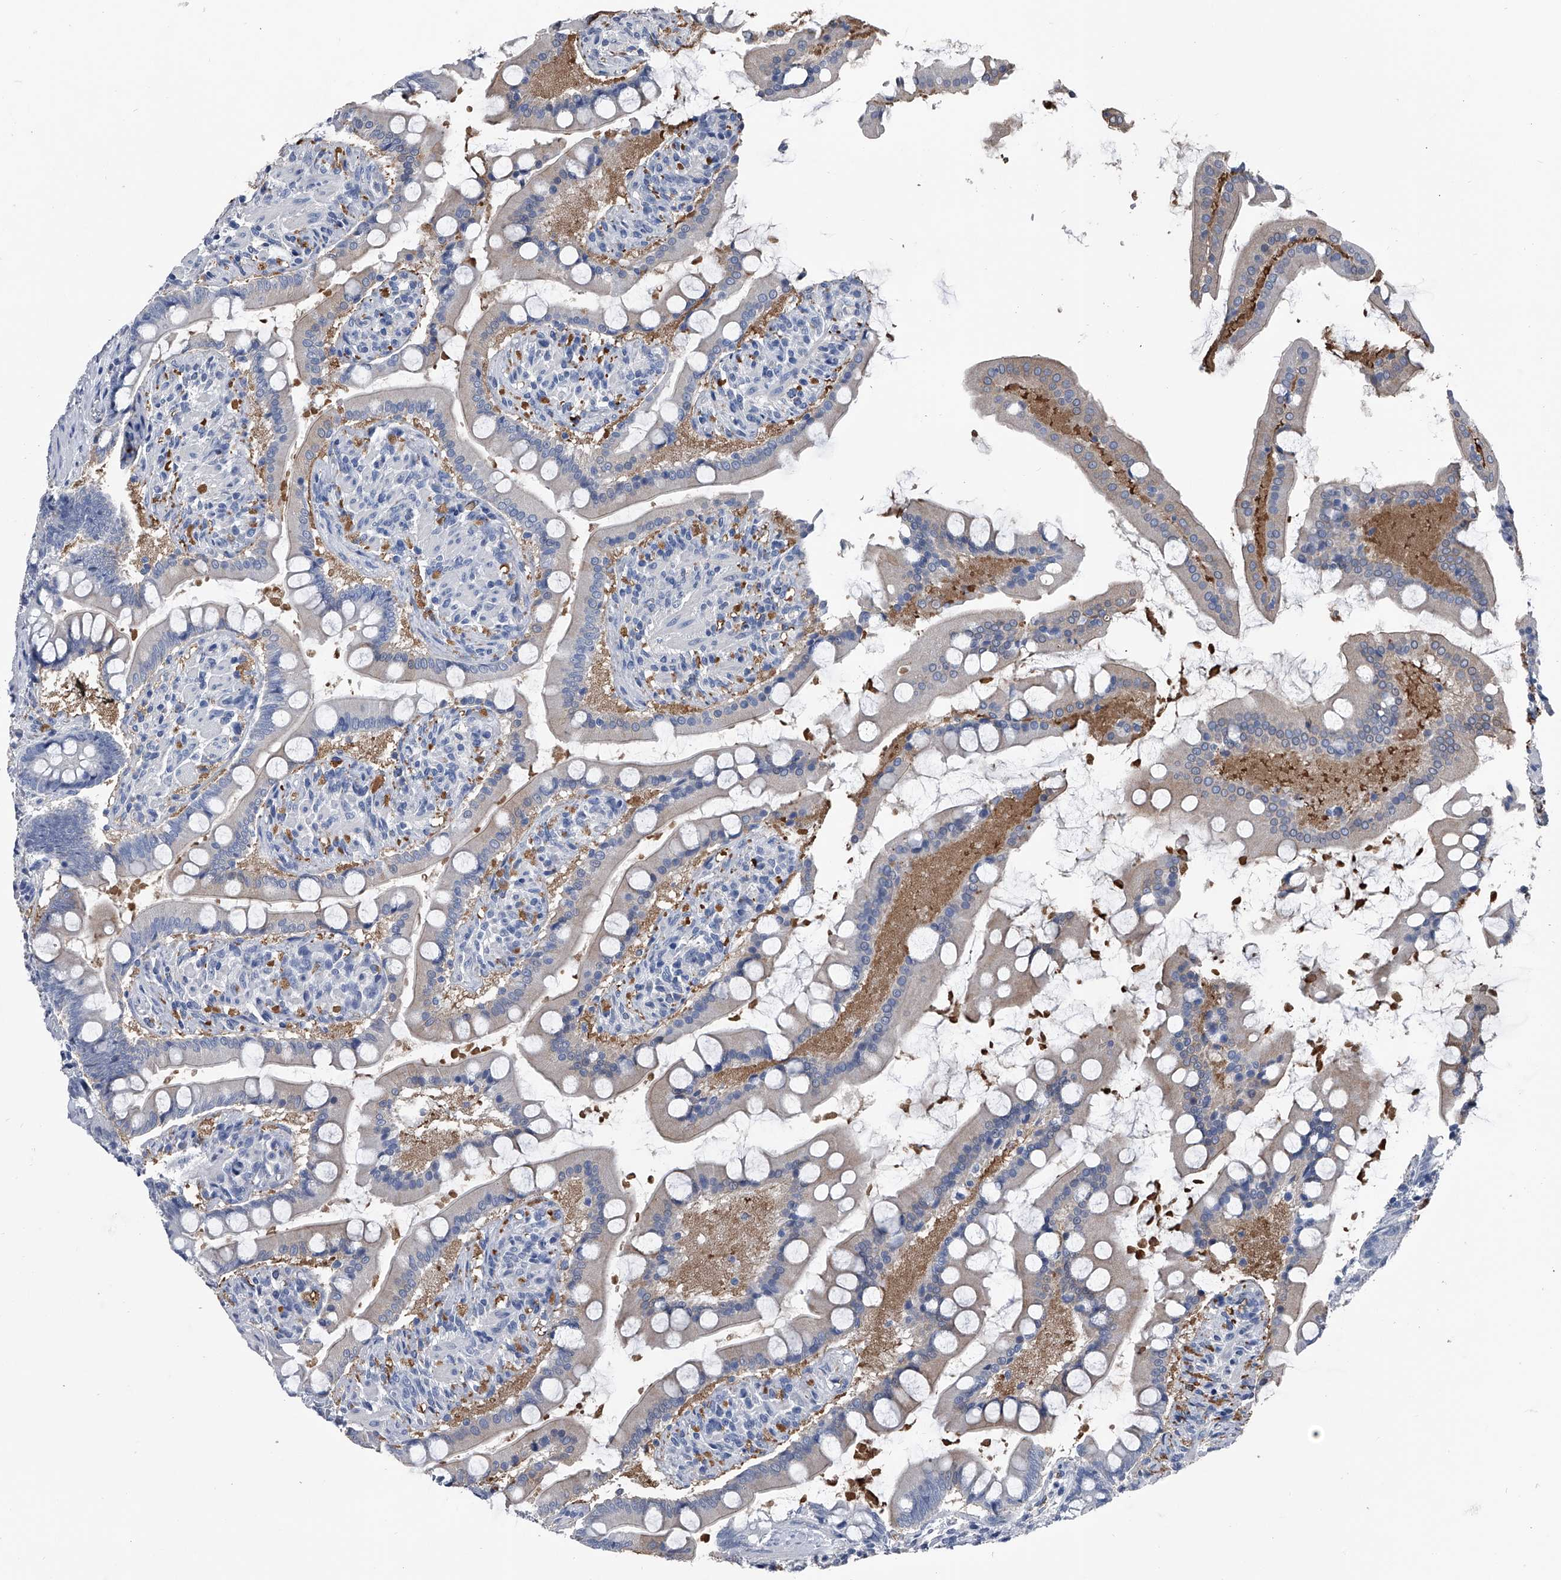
{"staining": {"intensity": "weak", "quantity": "25%-75%", "location": "cytoplasmic/membranous"}, "tissue": "small intestine", "cell_type": "Glandular cells", "image_type": "normal", "snomed": [{"axis": "morphology", "description": "Normal tissue, NOS"}, {"axis": "topography", "description": "Small intestine"}], "caption": "A brown stain labels weak cytoplasmic/membranous positivity of a protein in glandular cells of normal human small intestine.", "gene": "KIF13A", "patient": {"sex": "male", "age": 41}}